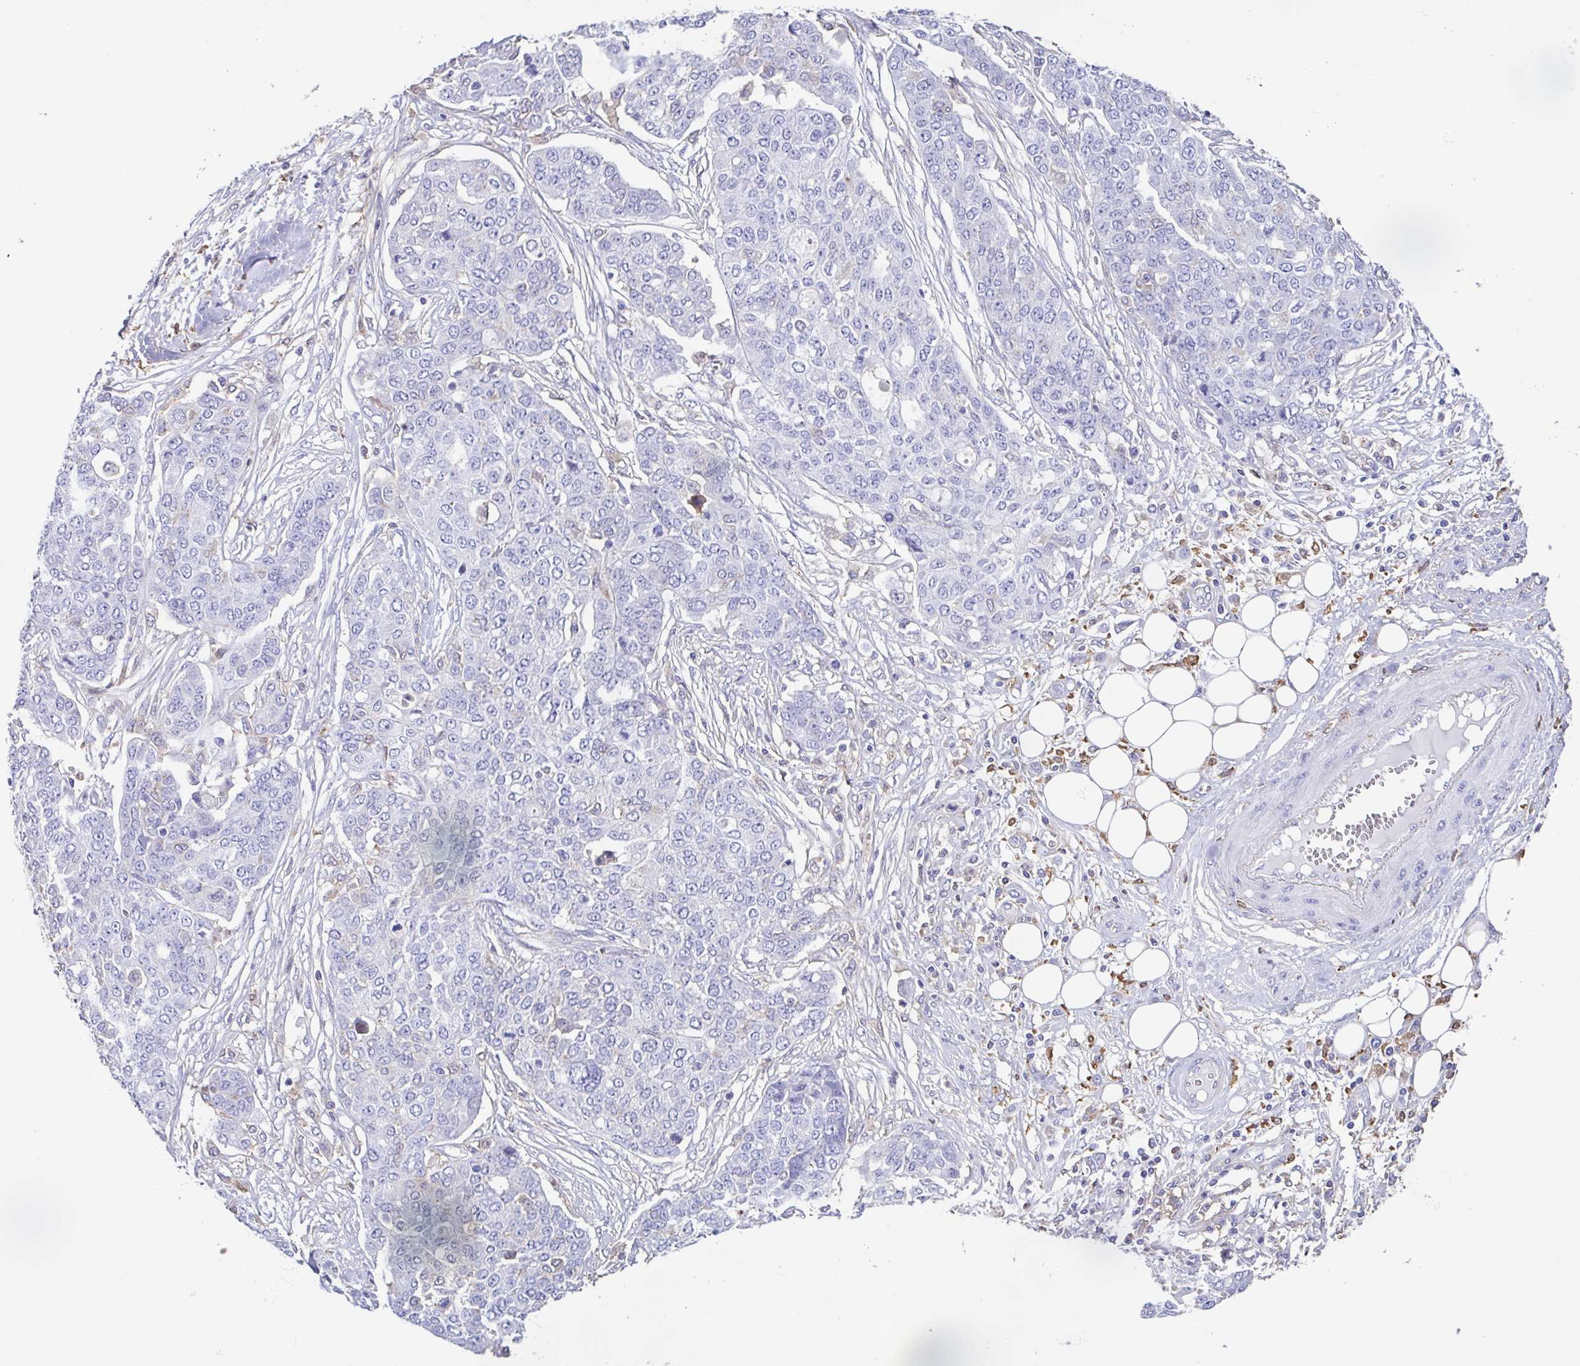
{"staining": {"intensity": "negative", "quantity": "none", "location": "none"}, "tissue": "ovarian cancer", "cell_type": "Tumor cells", "image_type": "cancer", "snomed": [{"axis": "morphology", "description": "Cystadenocarcinoma, serous, NOS"}, {"axis": "topography", "description": "Soft tissue"}, {"axis": "topography", "description": "Ovary"}], "caption": "This micrograph is of ovarian serous cystadenocarcinoma stained with immunohistochemistry (IHC) to label a protein in brown with the nuclei are counter-stained blue. There is no expression in tumor cells.", "gene": "ANXA10", "patient": {"sex": "female", "age": 57}}